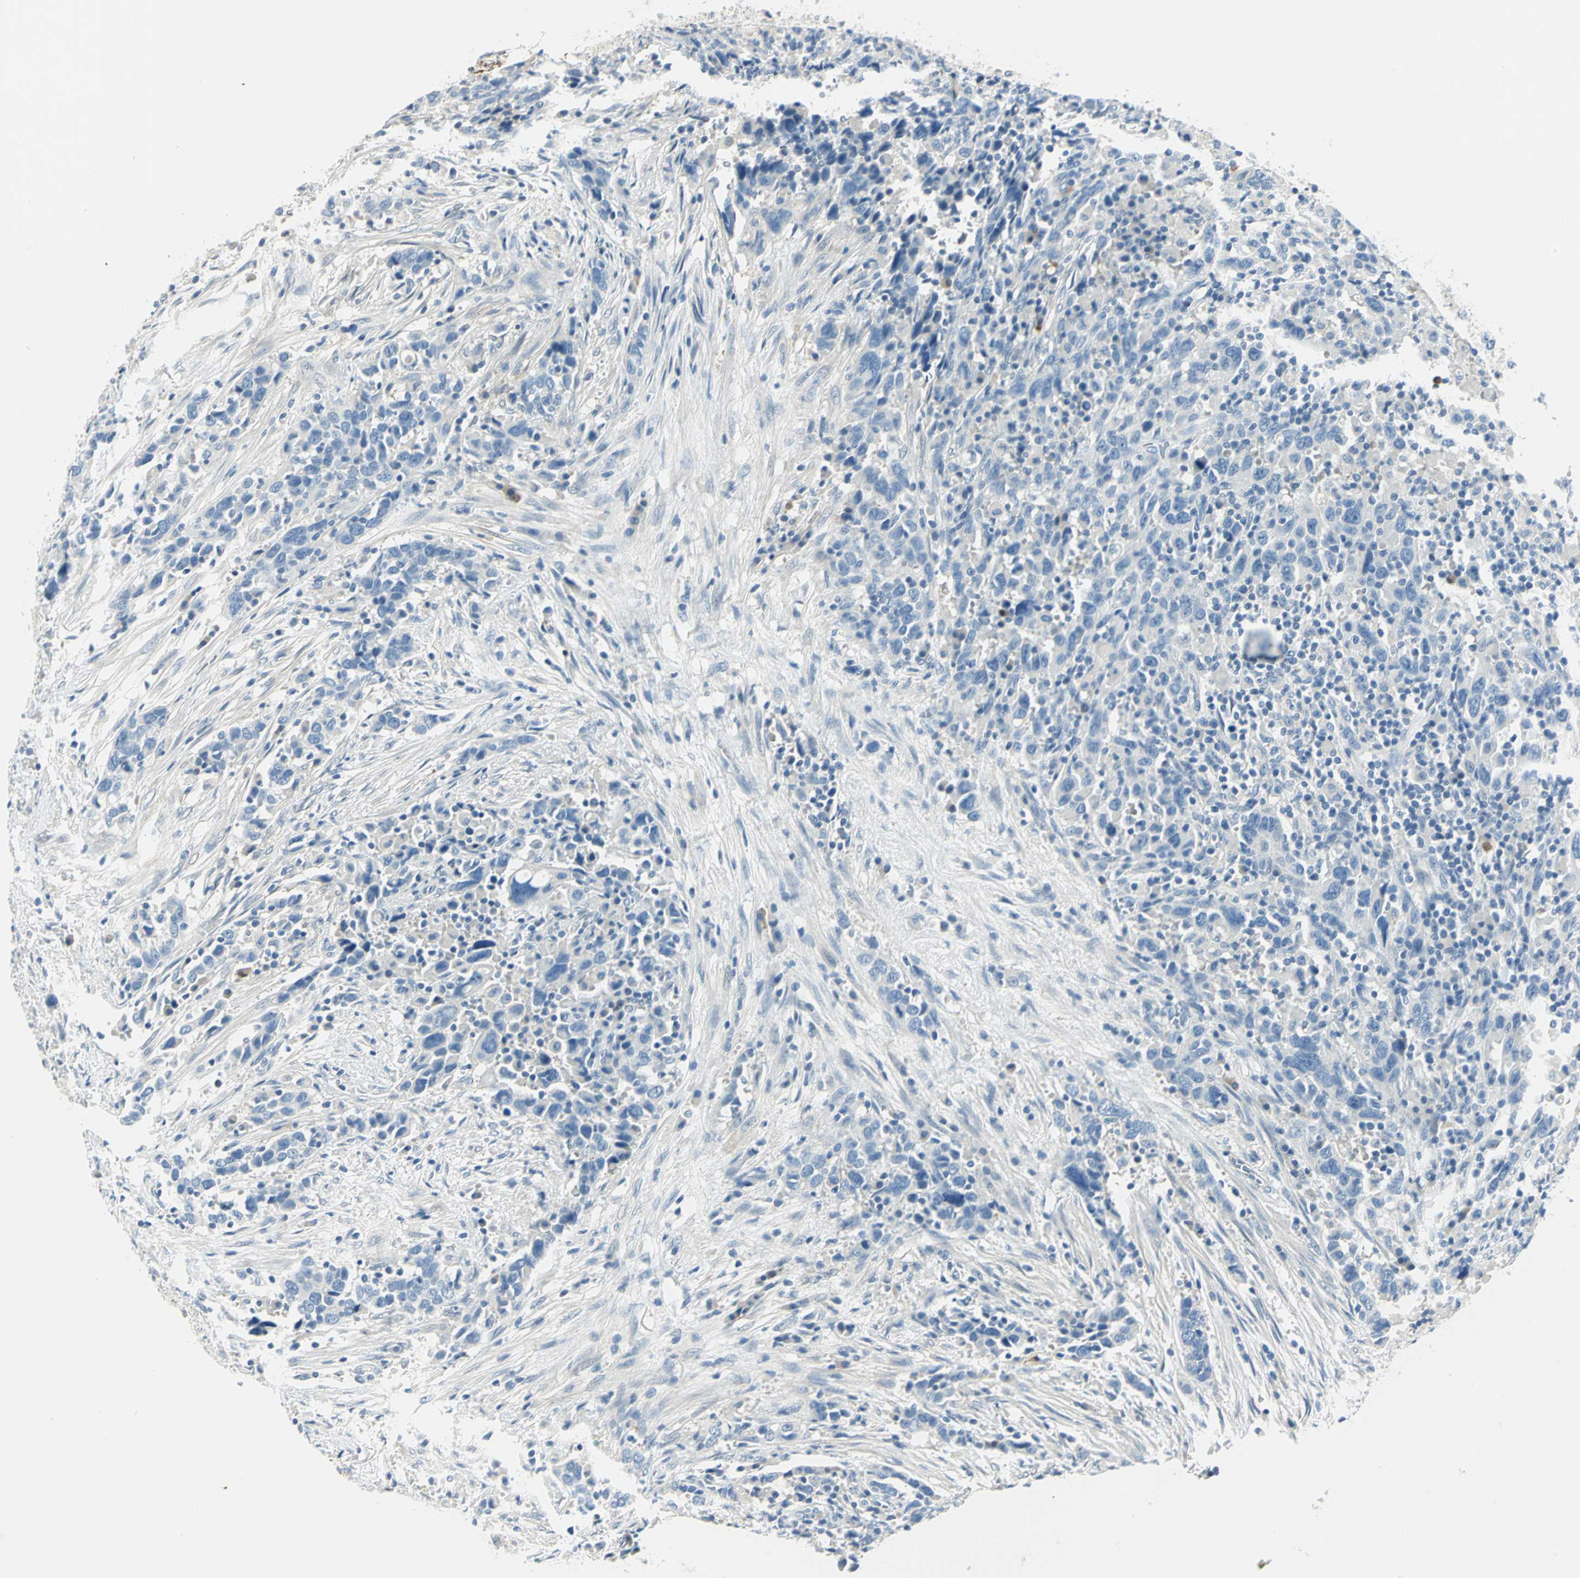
{"staining": {"intensity": "negative", "quantity": "none", "location": "none"}, "tissue": "urothelial cancer", "cell_type": "Tumor cells", "image_type": "cancer", "snomed": [{"axis": "morphology", "description": "Urothelial carcinoma, High grade"}, {"axis": "topography", "description": "Urinary bladder"}], "caption": "Urothelial cancer stained for a protein using IHC demonstrates no positivity tumor cells.", "gene": "UCHL1", "patient": {"sex": "male", "age": 61}}